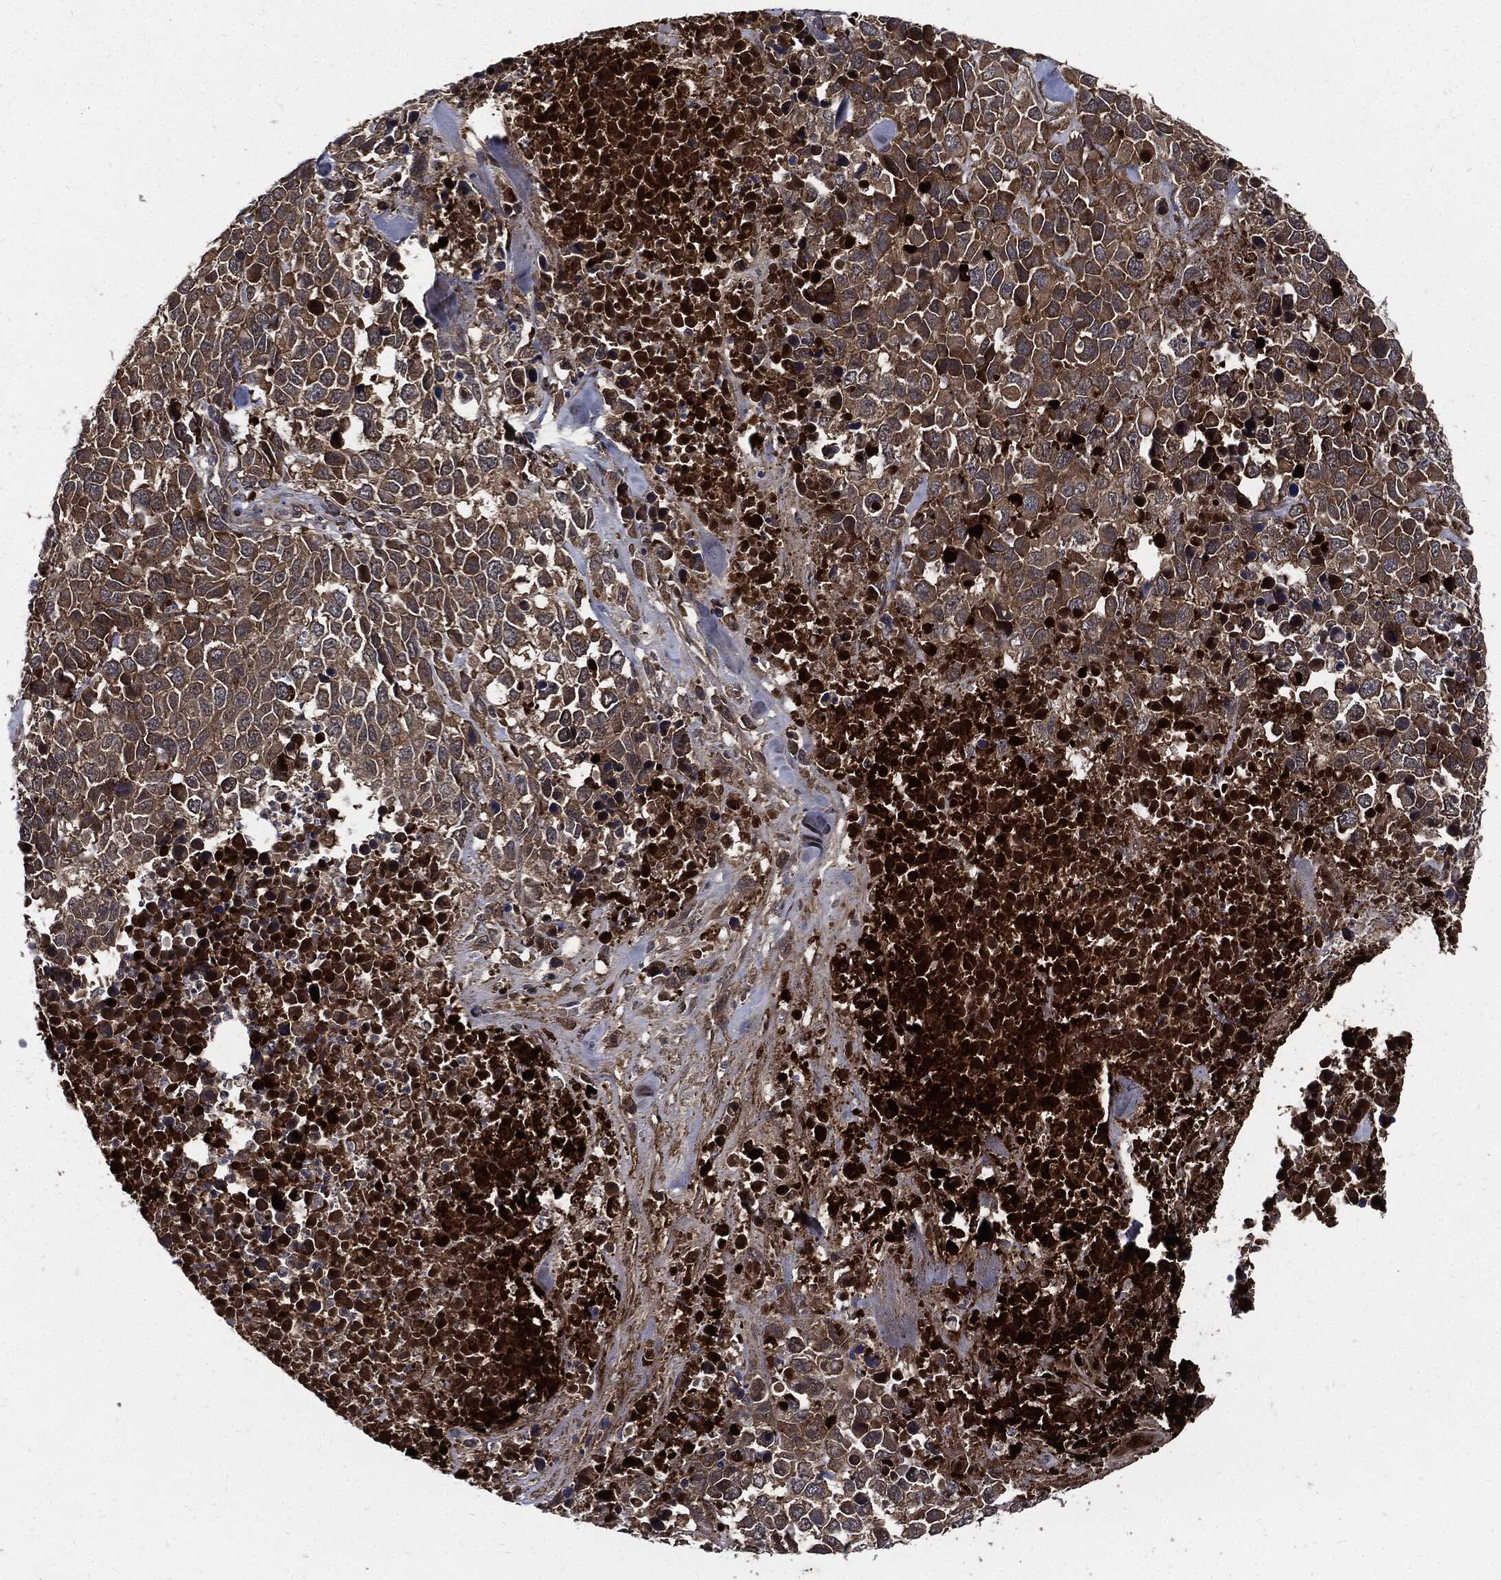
{"staining": {"intensity": "strong", "quantity": "25%-75%", "location": "cytoplasmic/membranous"}, "tissue": "melanoma", "cell_type": "Tumor cells", "image_type": "cancer", "snomed": [{"axis": "morphology", "description": "Malignant melanoma, Metastatic site"}, {"axis": "topography", "description": "Skin"}], "caption": "Melanoma was stained to show a protein in brown. There is high levels of strong cytoplasmic/membranous positivity in approximately 25%-75% of tumor cells.", "gene": "CLU", "patient": {"sex": "male", "age": 84}}